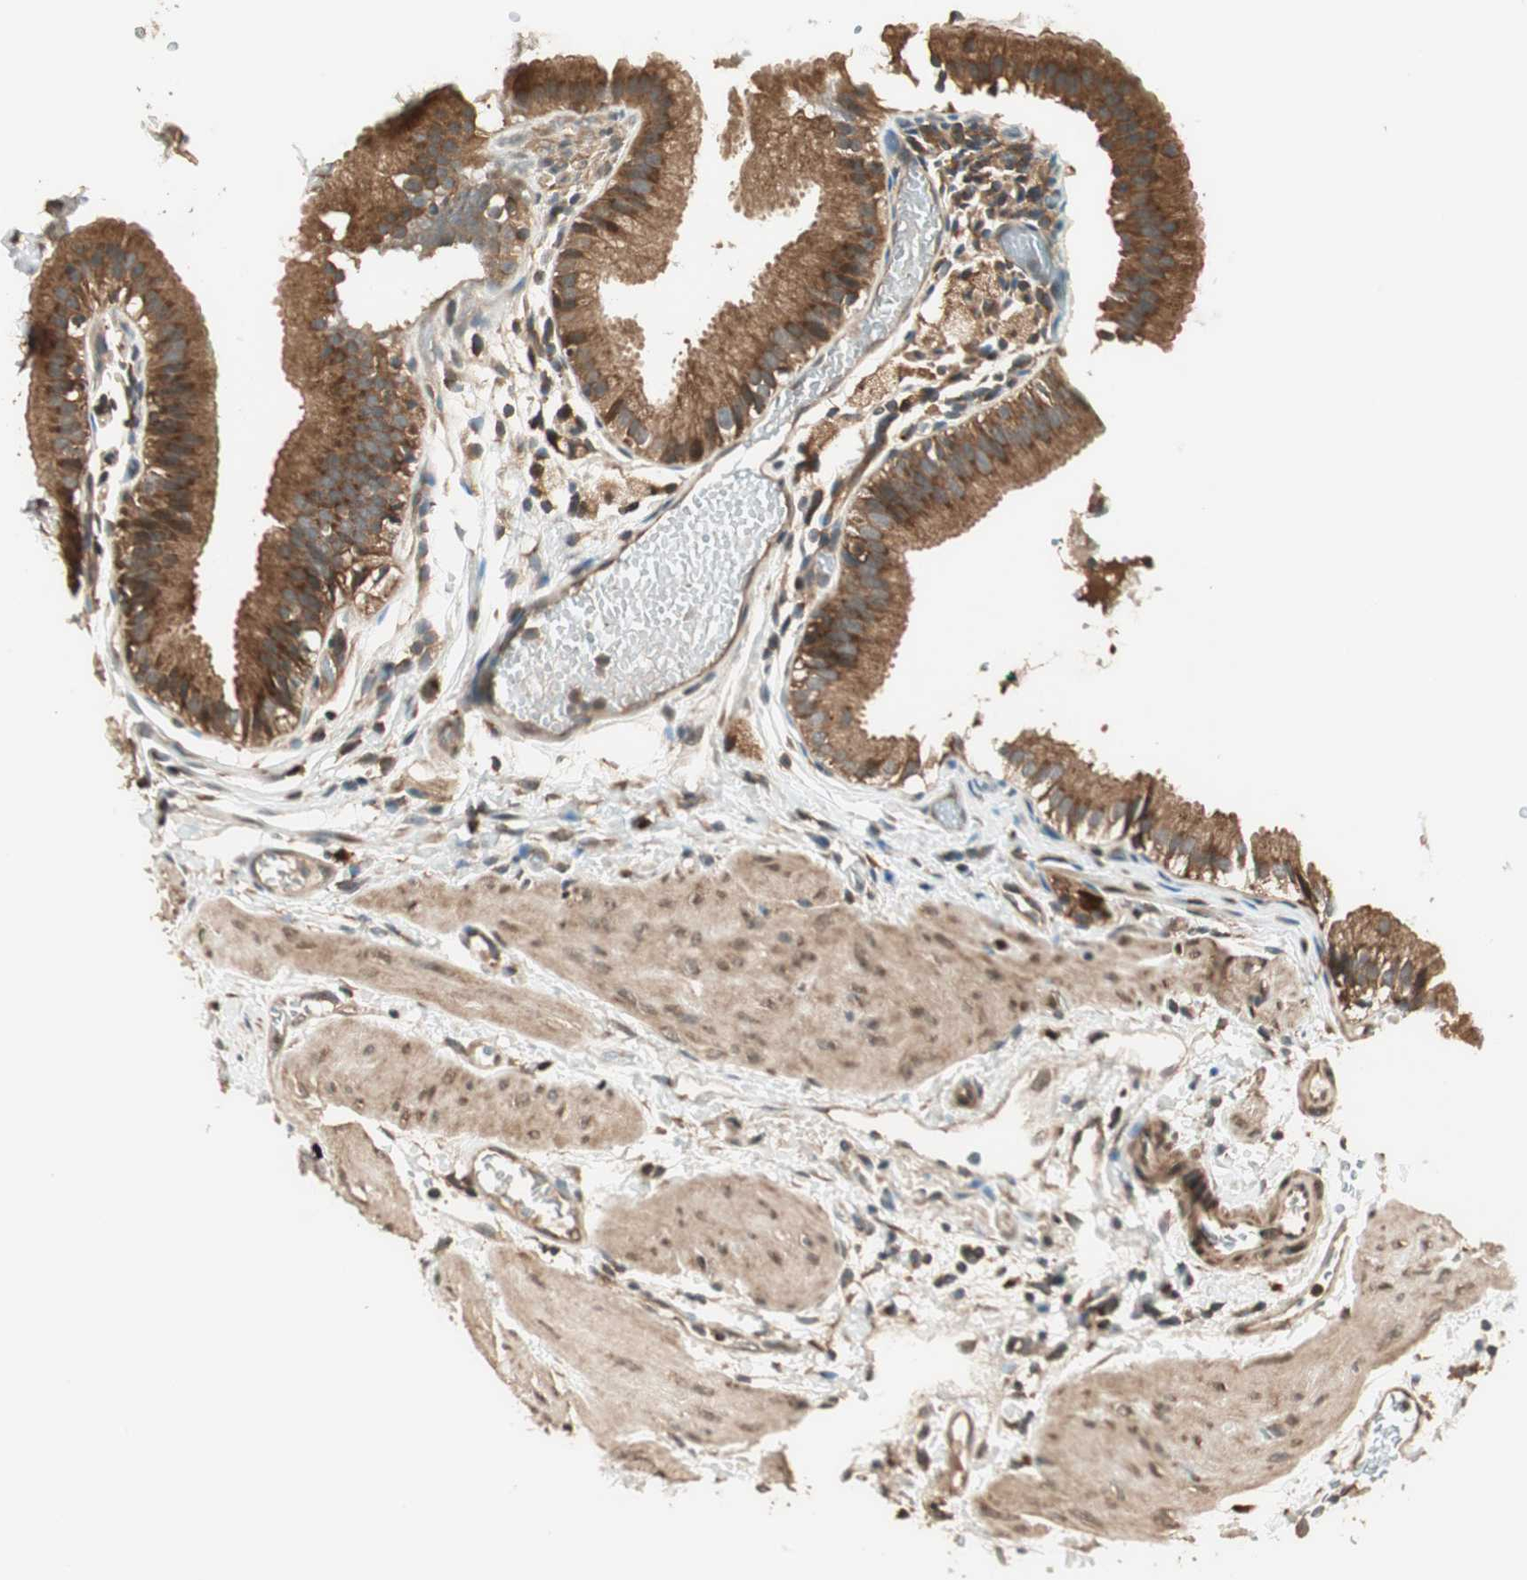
{"staining": {"intensity": "strong", "quantity": ">75%", "location": "cytoplasmic/membranous"}, "tissue": "gallbladder", "cell_type": "Glandular cells", "image_type": "normal", "snomed": [{"axis": "morphology", "description": "Normal tissue, NOS"}, {"axis": "topography", "description": "Gallbladder"}], "caption": "Gallbladder stained with a brown dye displays strong cytoplasmic/membranous positive positivity in about >75% of glandular cells.", "gene": "CNOT4", "patient": {"sex": "female", "age": 26}}